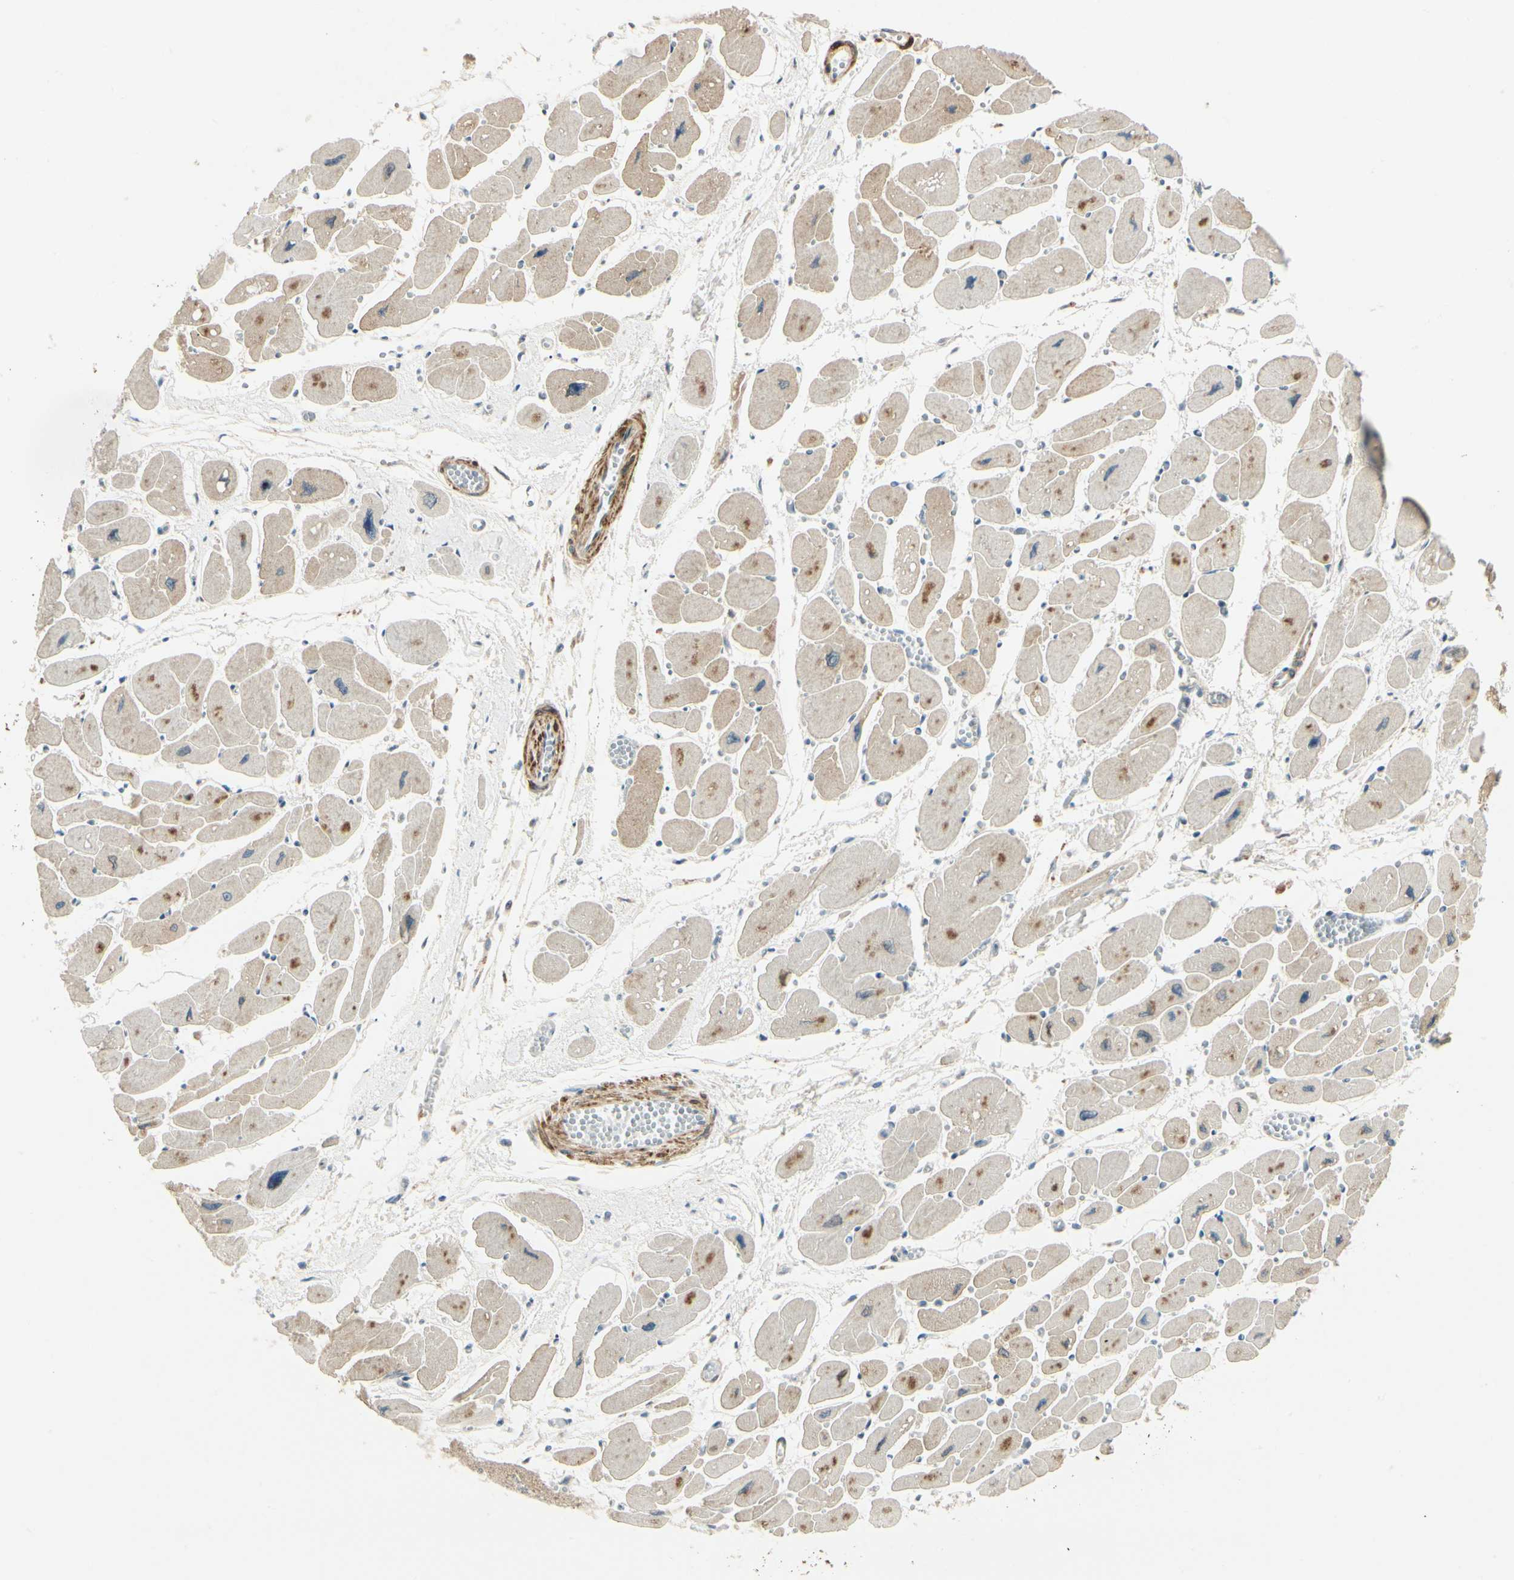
{"staining": {"intensity": "strong", "quantity": "25%-75%", "location": "cytoplasmic/membranous"}, "tissue": "heart muscle", "cell_type": "Cardiomyocytes", "image_type": "normal", "snomed": [{"axis": "morphology", "description": "Normal tissue, NOS"}, {"axis": "topography", "description": "Heart"}], "caption": "Protein expression analysis of unremarkable human heart muscle reveals strong cytoplasmic/membranous staining in approximately 25%-75% of cardiomyocytes.", "gene": "P4HA3", "patient": {"sex": "female", "age": 54}}